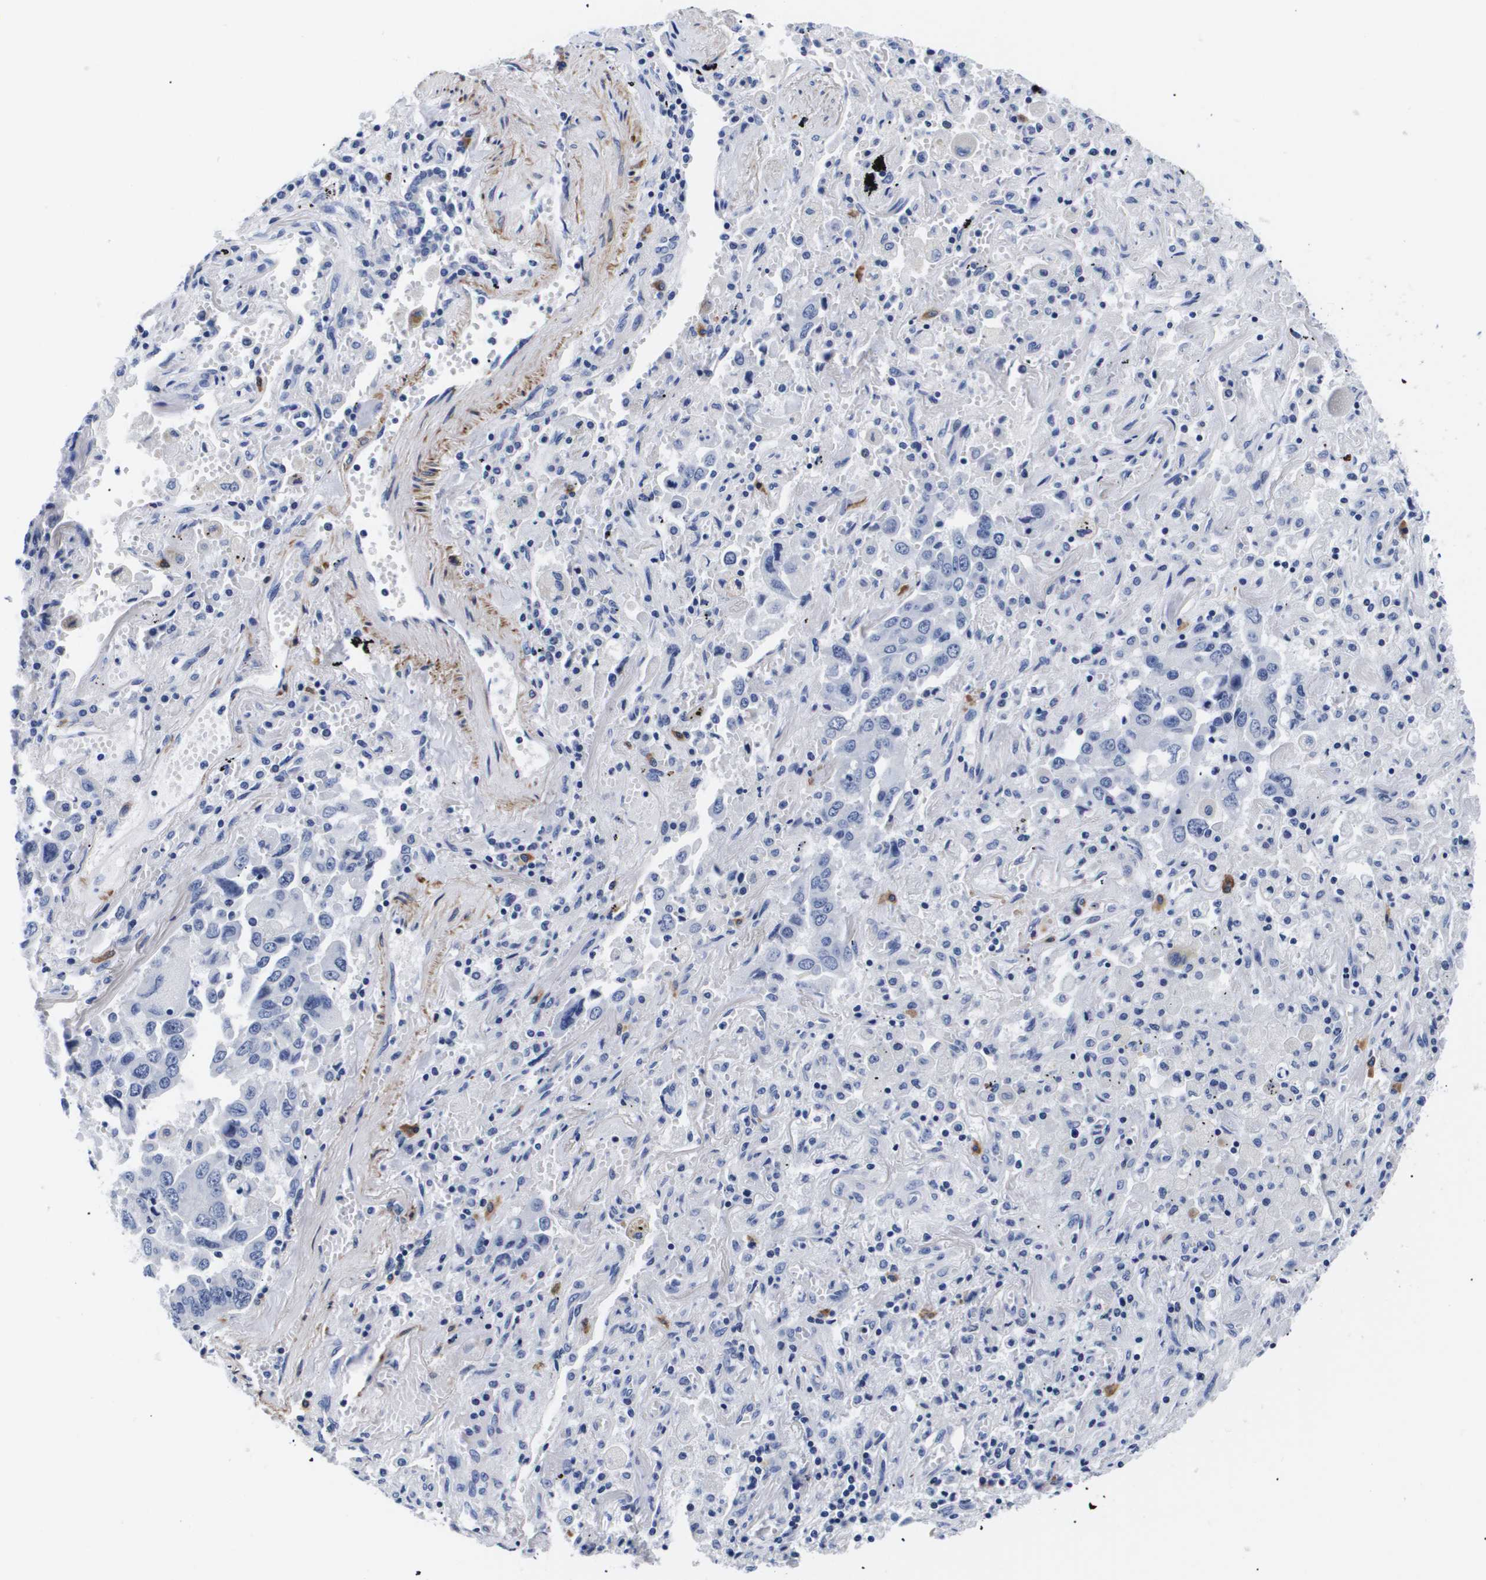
{"staining": {"intensity": "negative", "quantity": "none", "location": "none"}, "tissue": "lung cancer", "cell_type": "Tumor cells", "image_type": "cancer", "snomed": [{"axis": "morphology", "description": "Adenocarcinoma, NOS"}, {"axis": "topography", "description": "Lung"}], "caption": "Histopathology image shows no protein expression in tumor cells of lung cancer tissue.", "gene": "SHD", "patient": {"sex": "female", "age": 65}}